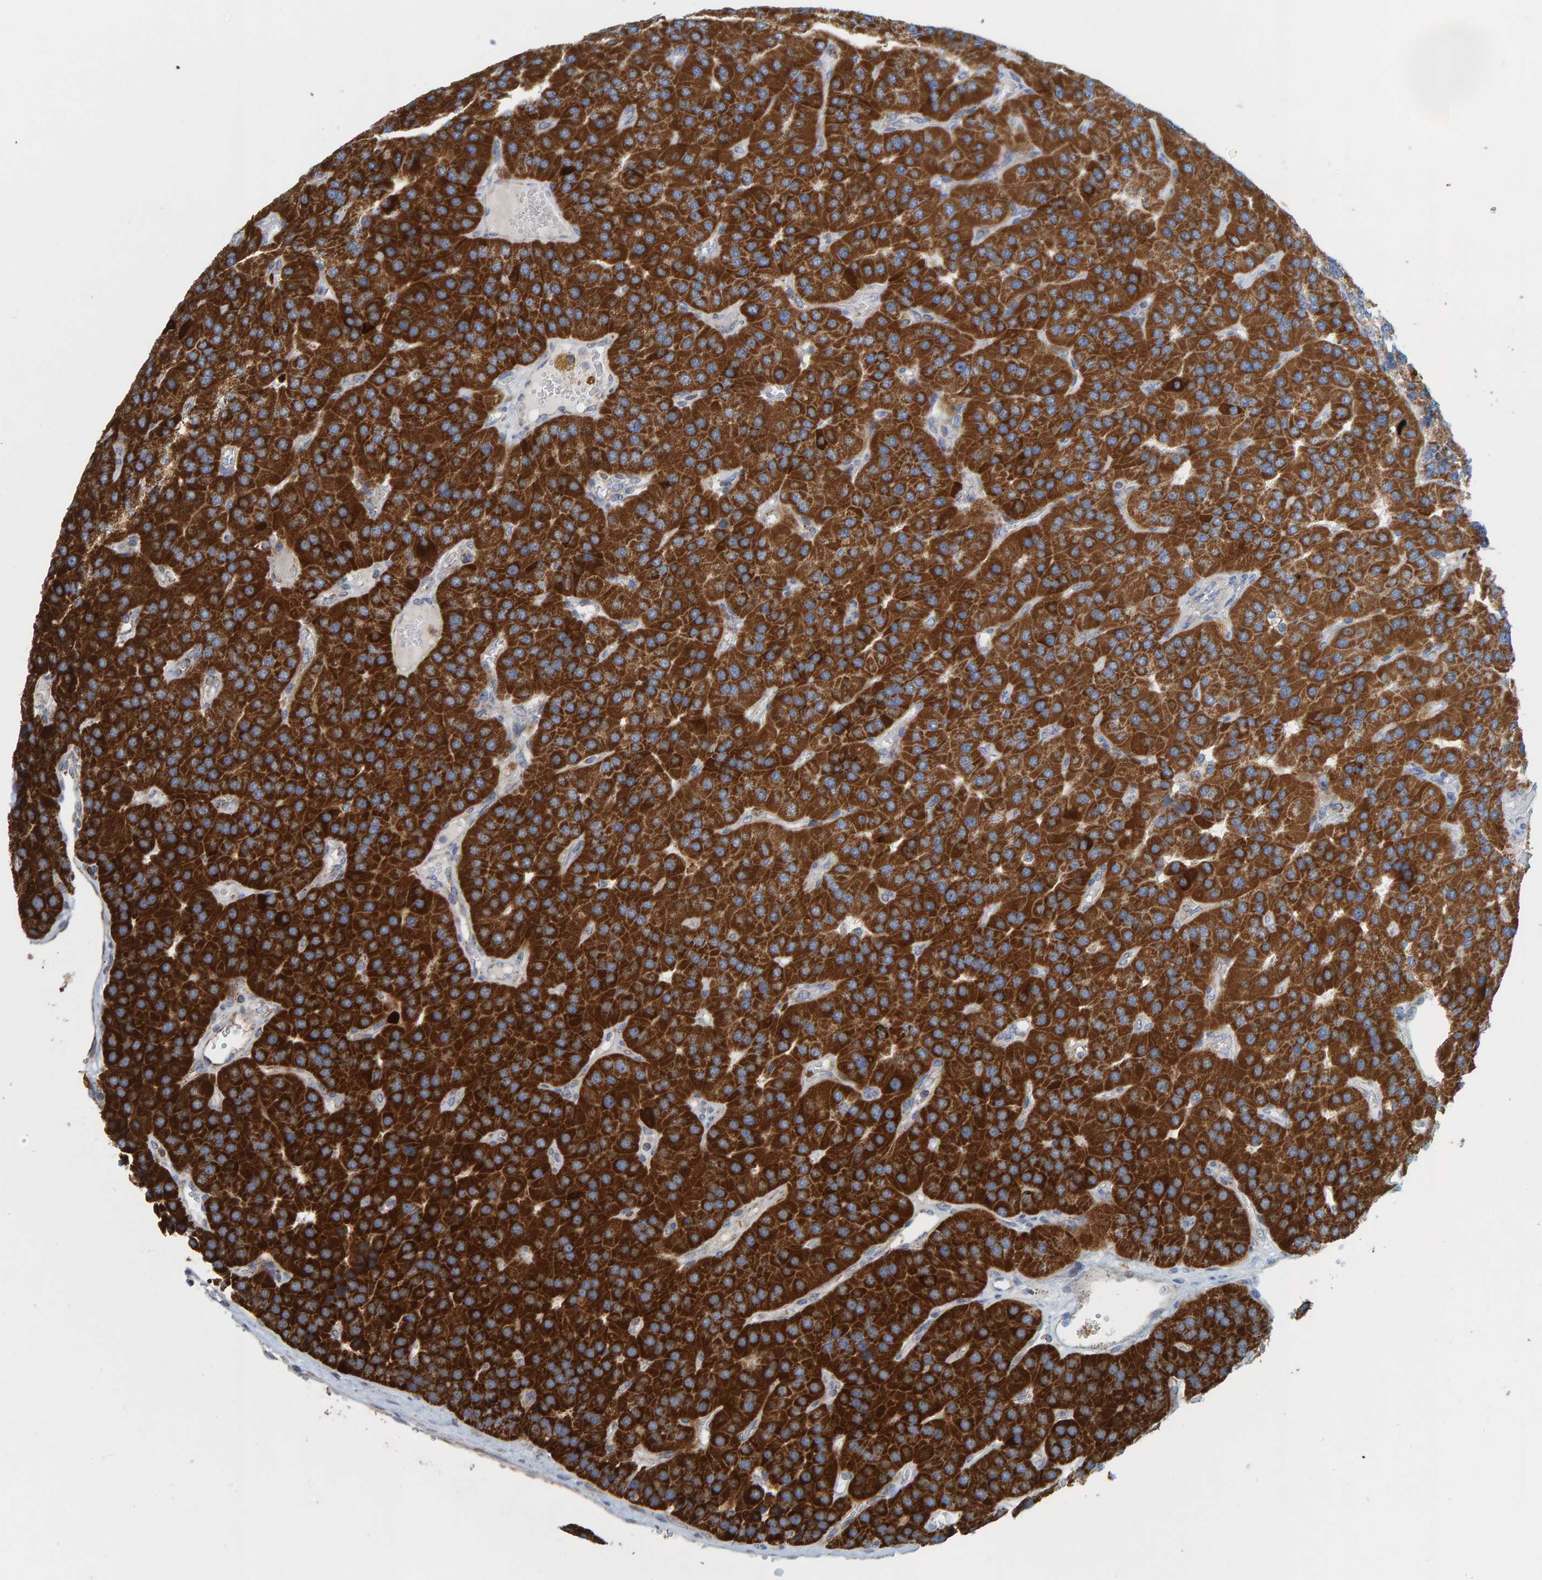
{"staining": {"intensity": "strong", "quantity": ">75%", "location": "cytoplasmic/membranous"}, "tissue": "parathyroid gland", "cell_type": "Glandular cells", "image_type": "normal", "snomed": [{"axis": "morphology", "description": "Normal tissue, NOS"}, {"axis": "morphology", "description": "Adenoma, NOS"}, {"axis": "topography", "description": "Parathyroid gland"}], "caption": "Immunohistochemical staining of normal human parathyroid gland displays >75% levels of strong cytoplasmic/membranous protein staining in about >75% of glandular cells.", "gene": "B9D1", "patient": {"sex": "female", "age": 86}}